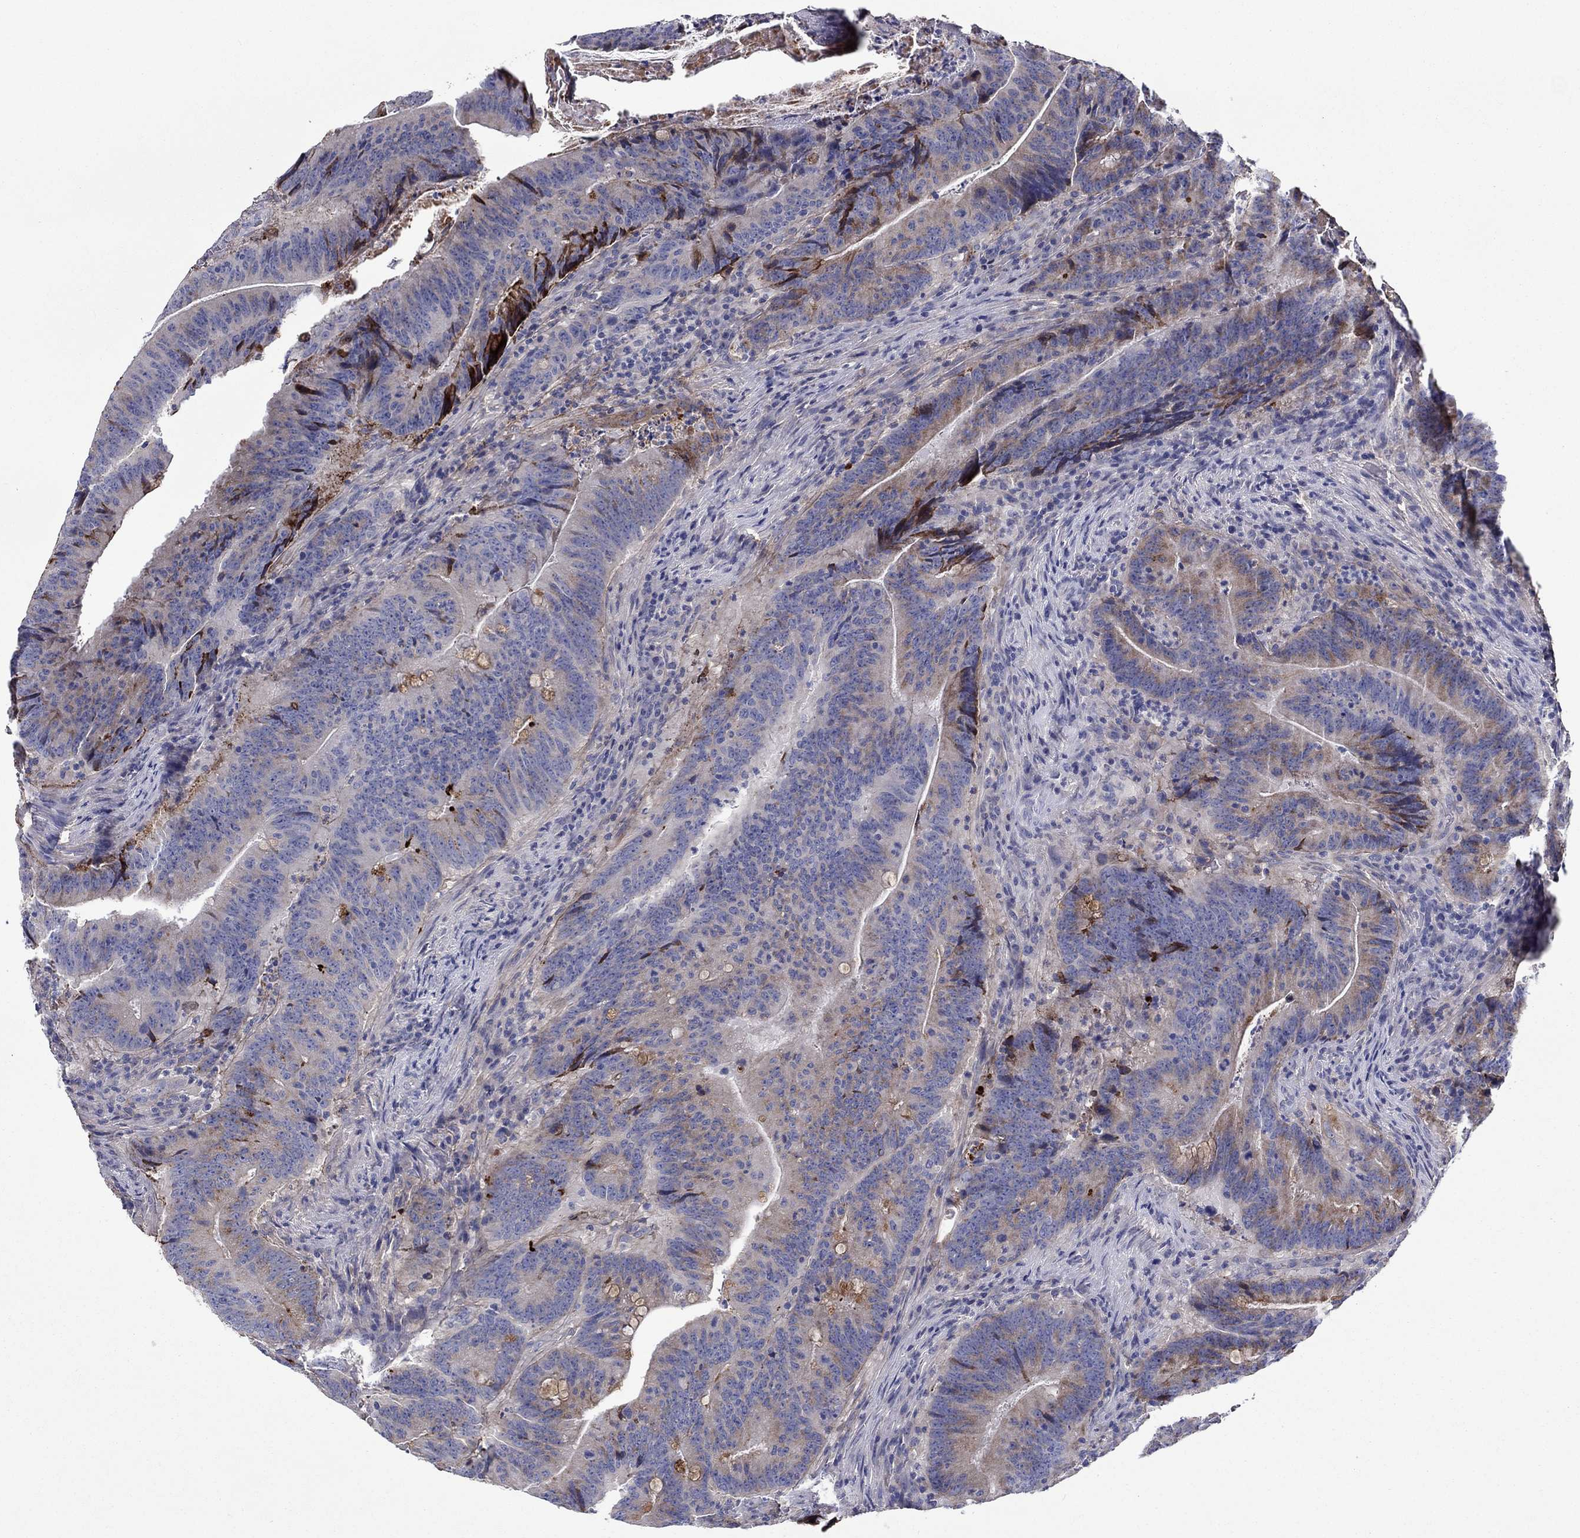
{"staining": {"intensity": "strong", "quantity": "<25%", "location": "cytoplasmic/membranous"}, "tissue": "colorectal cancer", "cell_type": "Tumor cells", "image_type": "cancer", "snomed": [{"axis": "morphology", "description": "Adenocarcinoma, NOS"}, {"axis": "topography", "description": "Colon"}], "caption": "Human colorectal cancer (adenocarcinoma) stained with a protein marker shows strong staining in tumor cells.", "gene": "TGFBI", "patient": {"sex": "female", "age": 87}}